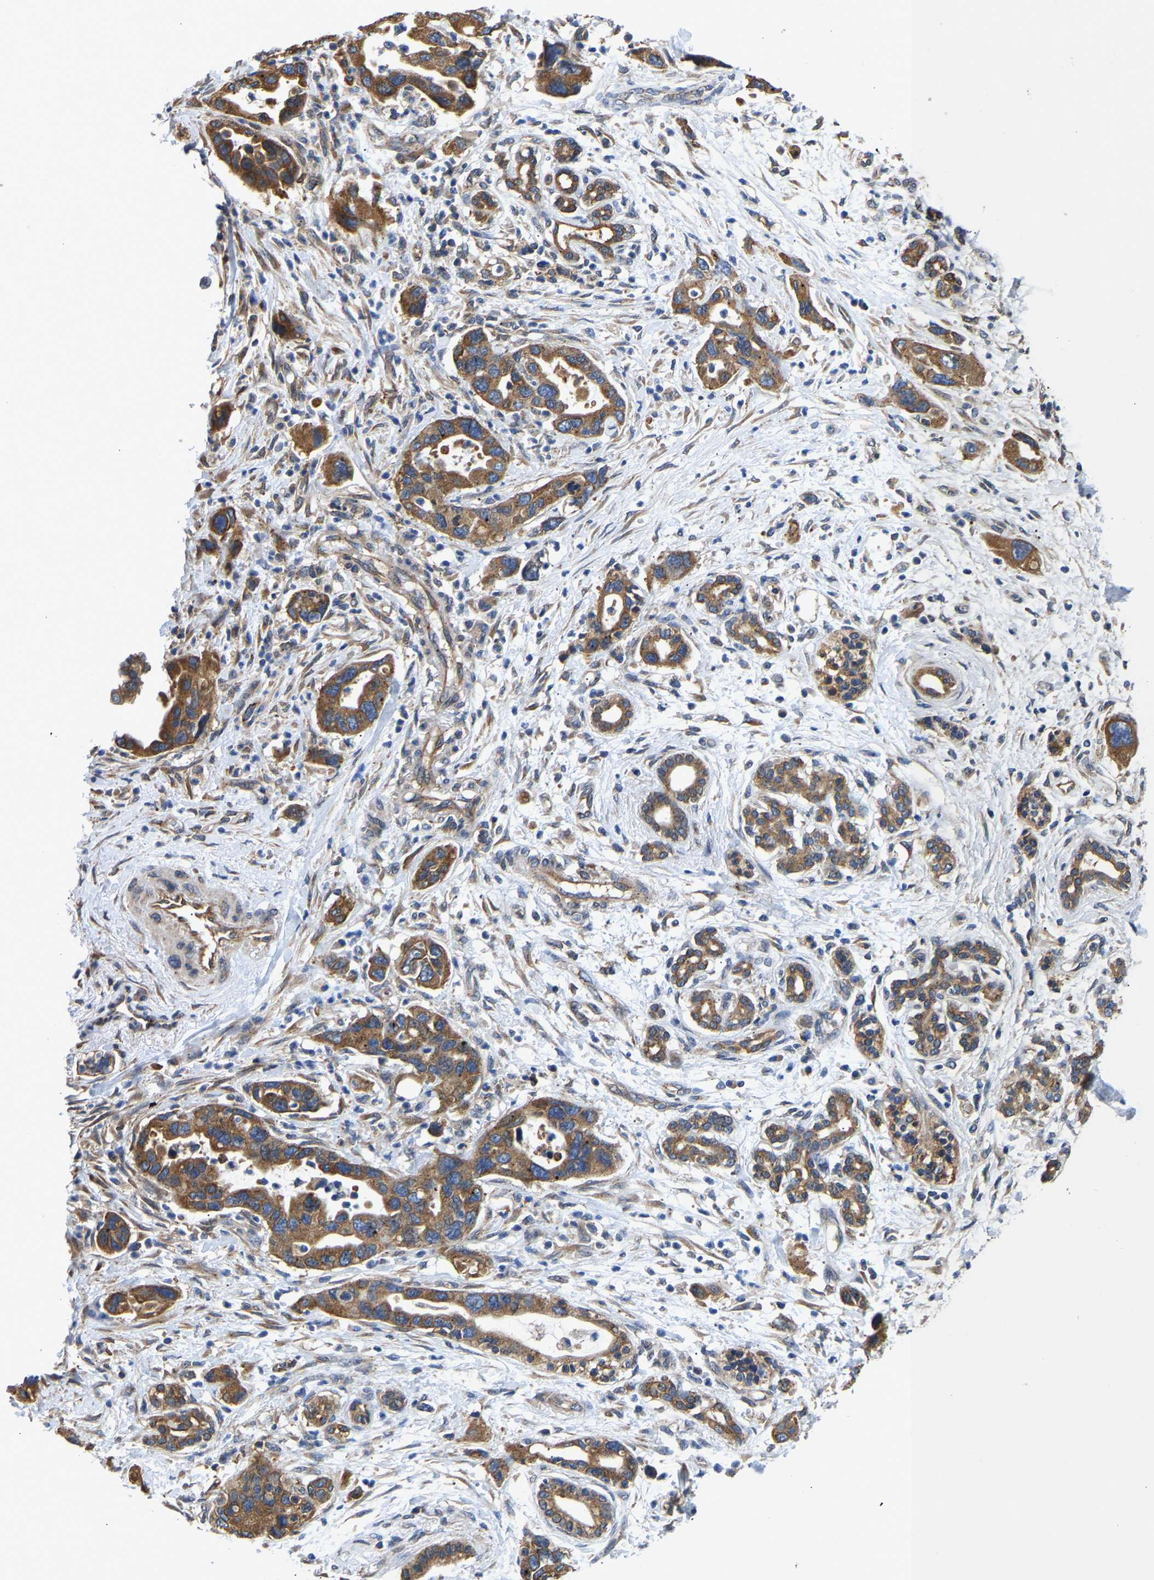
{"staining": {"intensity": "moderate", "quantity": ">75%", "location": "cytoplasmic/membranous"}, "tissue": "pancreatic cancer", "cell_type": "Tumor cells", "image_type": "cancer", "snomed": [{"axis": "morphology", "description": "Normal tissue, NOS"}, {"axis": "morphology", "description": "Adenocarcinoma, NOS"}, {"axis": "topography", "description": "Pancreas"}], "caption": "Immunohistochemical staining of pancreatic adenocarcinoma displays medium levels of moderate cytoplasmic/membranous staining in about >75% of tumor cells. Immunohistochemistry (ihc) stains the protein of interest in brown and the nuclei are stained blue.", "gene": "ARL6IP5", "patient": {"sex": "female", "age": 71}}